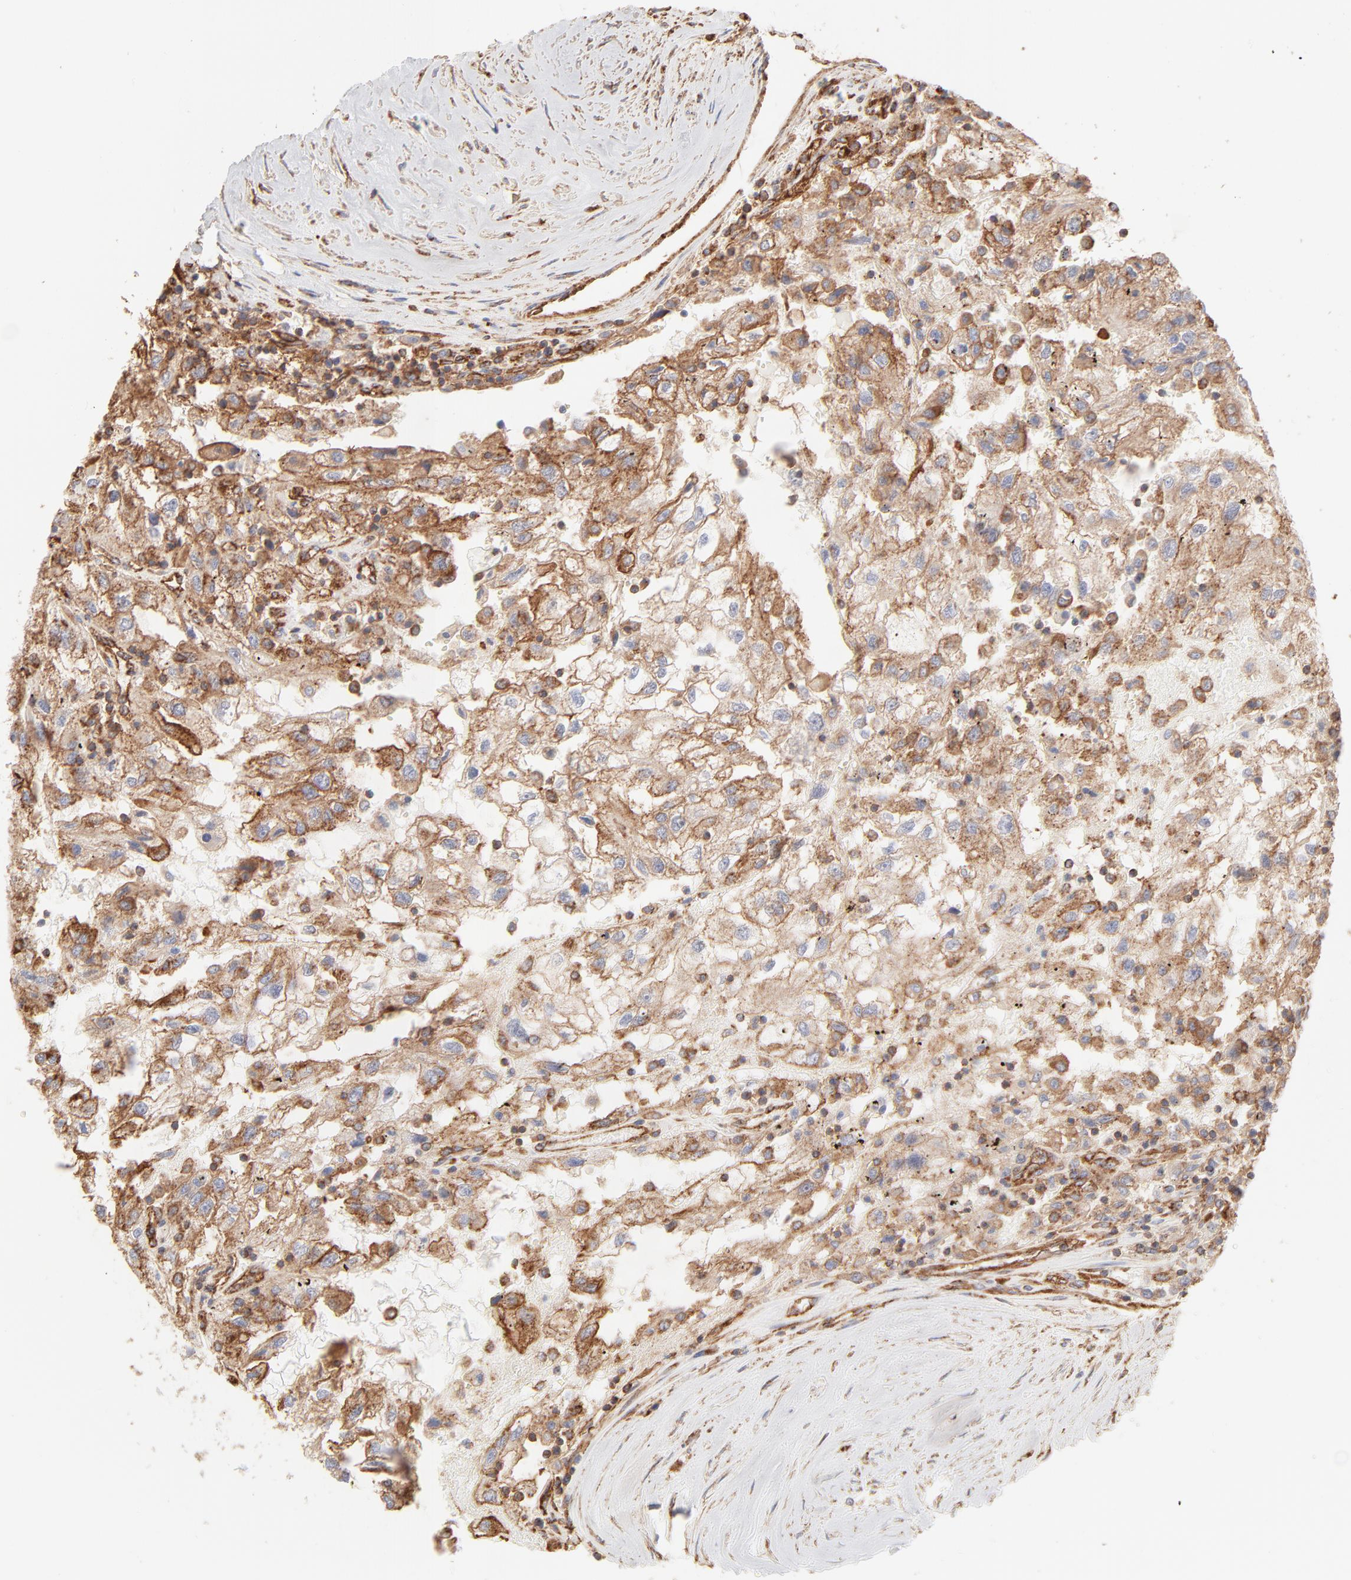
{"staining": {"intensity": "moderate", "quantity": ">75%", "location": "cytoplasmic/membranous"}, "tissue": "renal cancer", "cell_type": "Tumor cells", "image_type": "cancer", "snomed": [{"axis": "morphology", "description": "Normal tissue, NOS"}, {"axis": "morphology", "description": "Adenocarcinoma, NOS"}, {"axis": "topography", "description": "Kidney"}], "caption": "IHC photomicrograph of renal cancer stained for a protein (brown), which displays medium levels of moderate cytoplasmic/membranous positivity in about >75% of tumor cells.", "gene": "CLTB", "patient": {"sex": "male", "age": 71}}